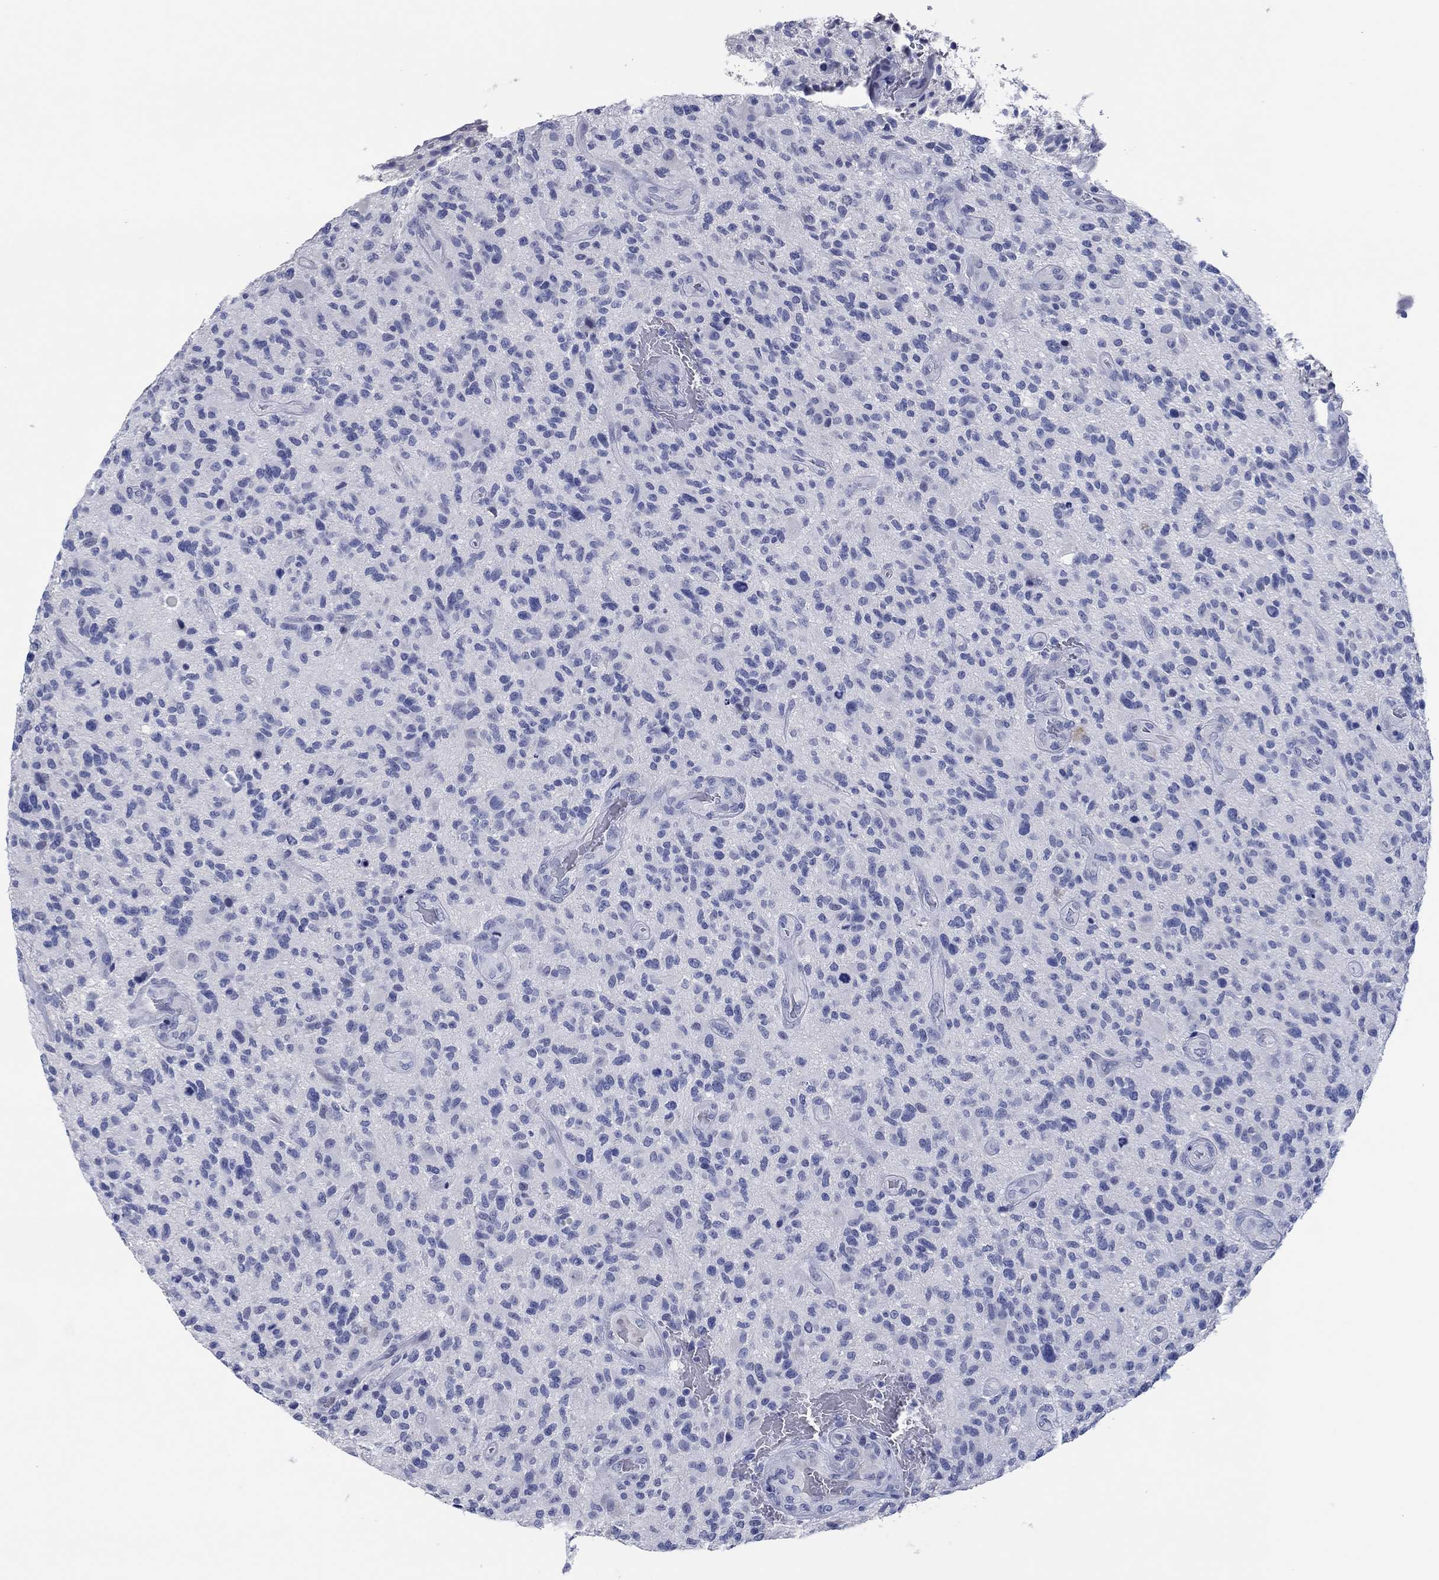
{"staining": {"intensity": "negative", "quantity": "none", "location": "none"}, "tissue": "glioma", "cell_type": "Tumor cells", "image_type": "cancer", "snomed": [{"axis": "morphology", "description": "Glioma, malignant, High grade"}, {"axis": "topography", "description": "Brain"}], "caption": "DAB immunohistochemical staining of human malignant glioma (high-grade) displays no significant expression in tumor cells.", "gene": "POU5F1", "patient": {"sex": "male", "age": 47}}